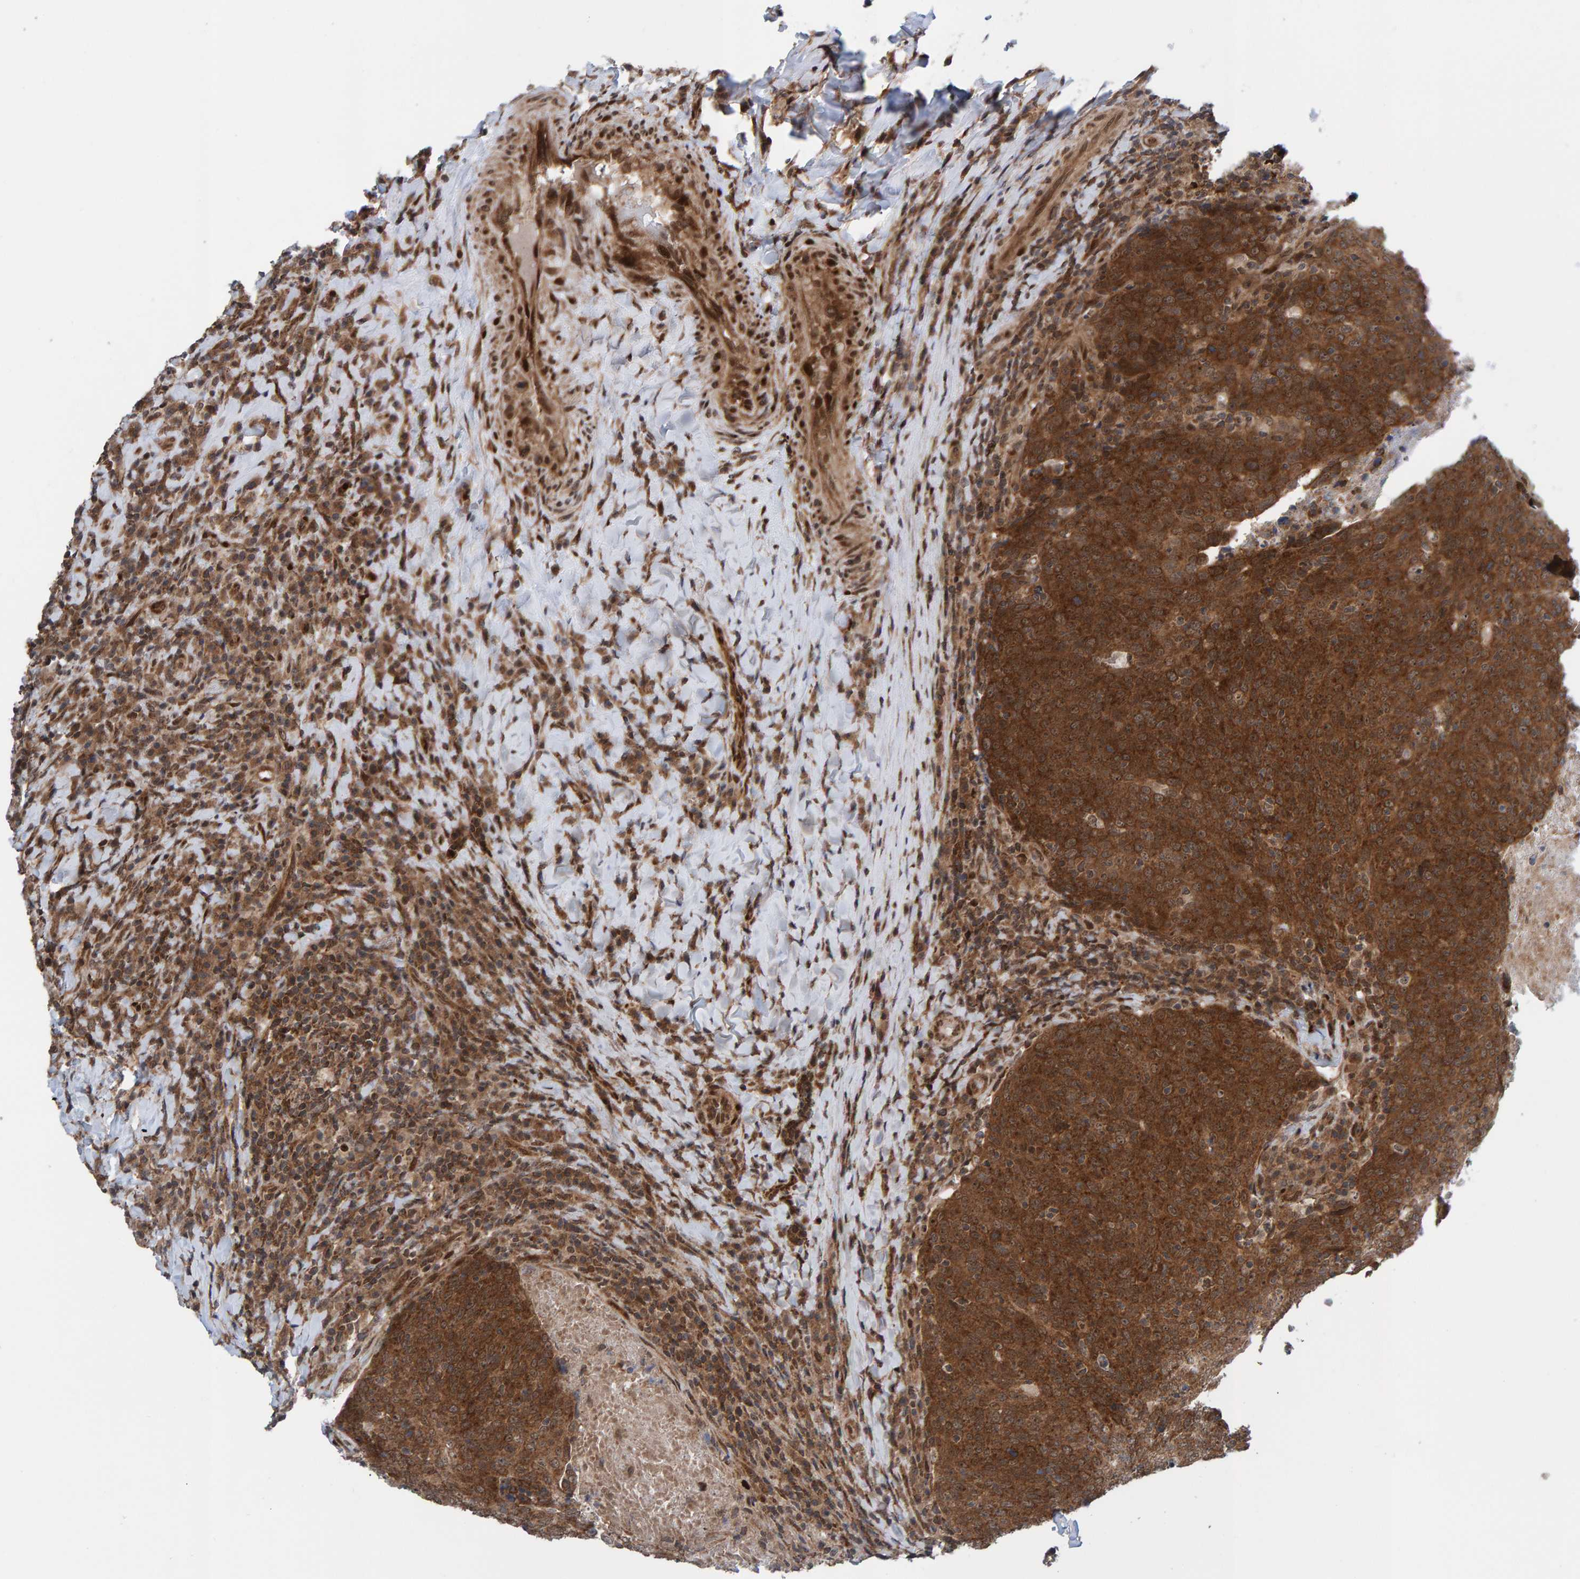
{"staining": {"intensity": "strong", "quantity": ">75%", "location": "cytoplasmic/membranous,nuclear"}, "tissue": "head and neck cancer", "cell_type": "Tumor cells", "image_type": "cancer", "snomed": [{"axis": "morphology", "description": "Squamous cell carcinoma, NOS"}, {"axis": "morphology", "description": "Squamous cell carcinoma, metastatic, NOS"}, {"axis": "topography", "description": "Lymph node"}, {"axis": "topography", "description": "Head-Neck"}], "caption": "A micrograph of human head and neck cancer (metastatic squamous cell carcinoma) stained for a protein exhibits strong cytoplasmic/membranous and nuclear brown staining in tumor cells. Using DAB (brown) and hematoxylin (blue) stains, captured at high magnification using brightfield microscopy.", "gene": "ZNF366", "patient": {"sex": "male", "age": 62}}